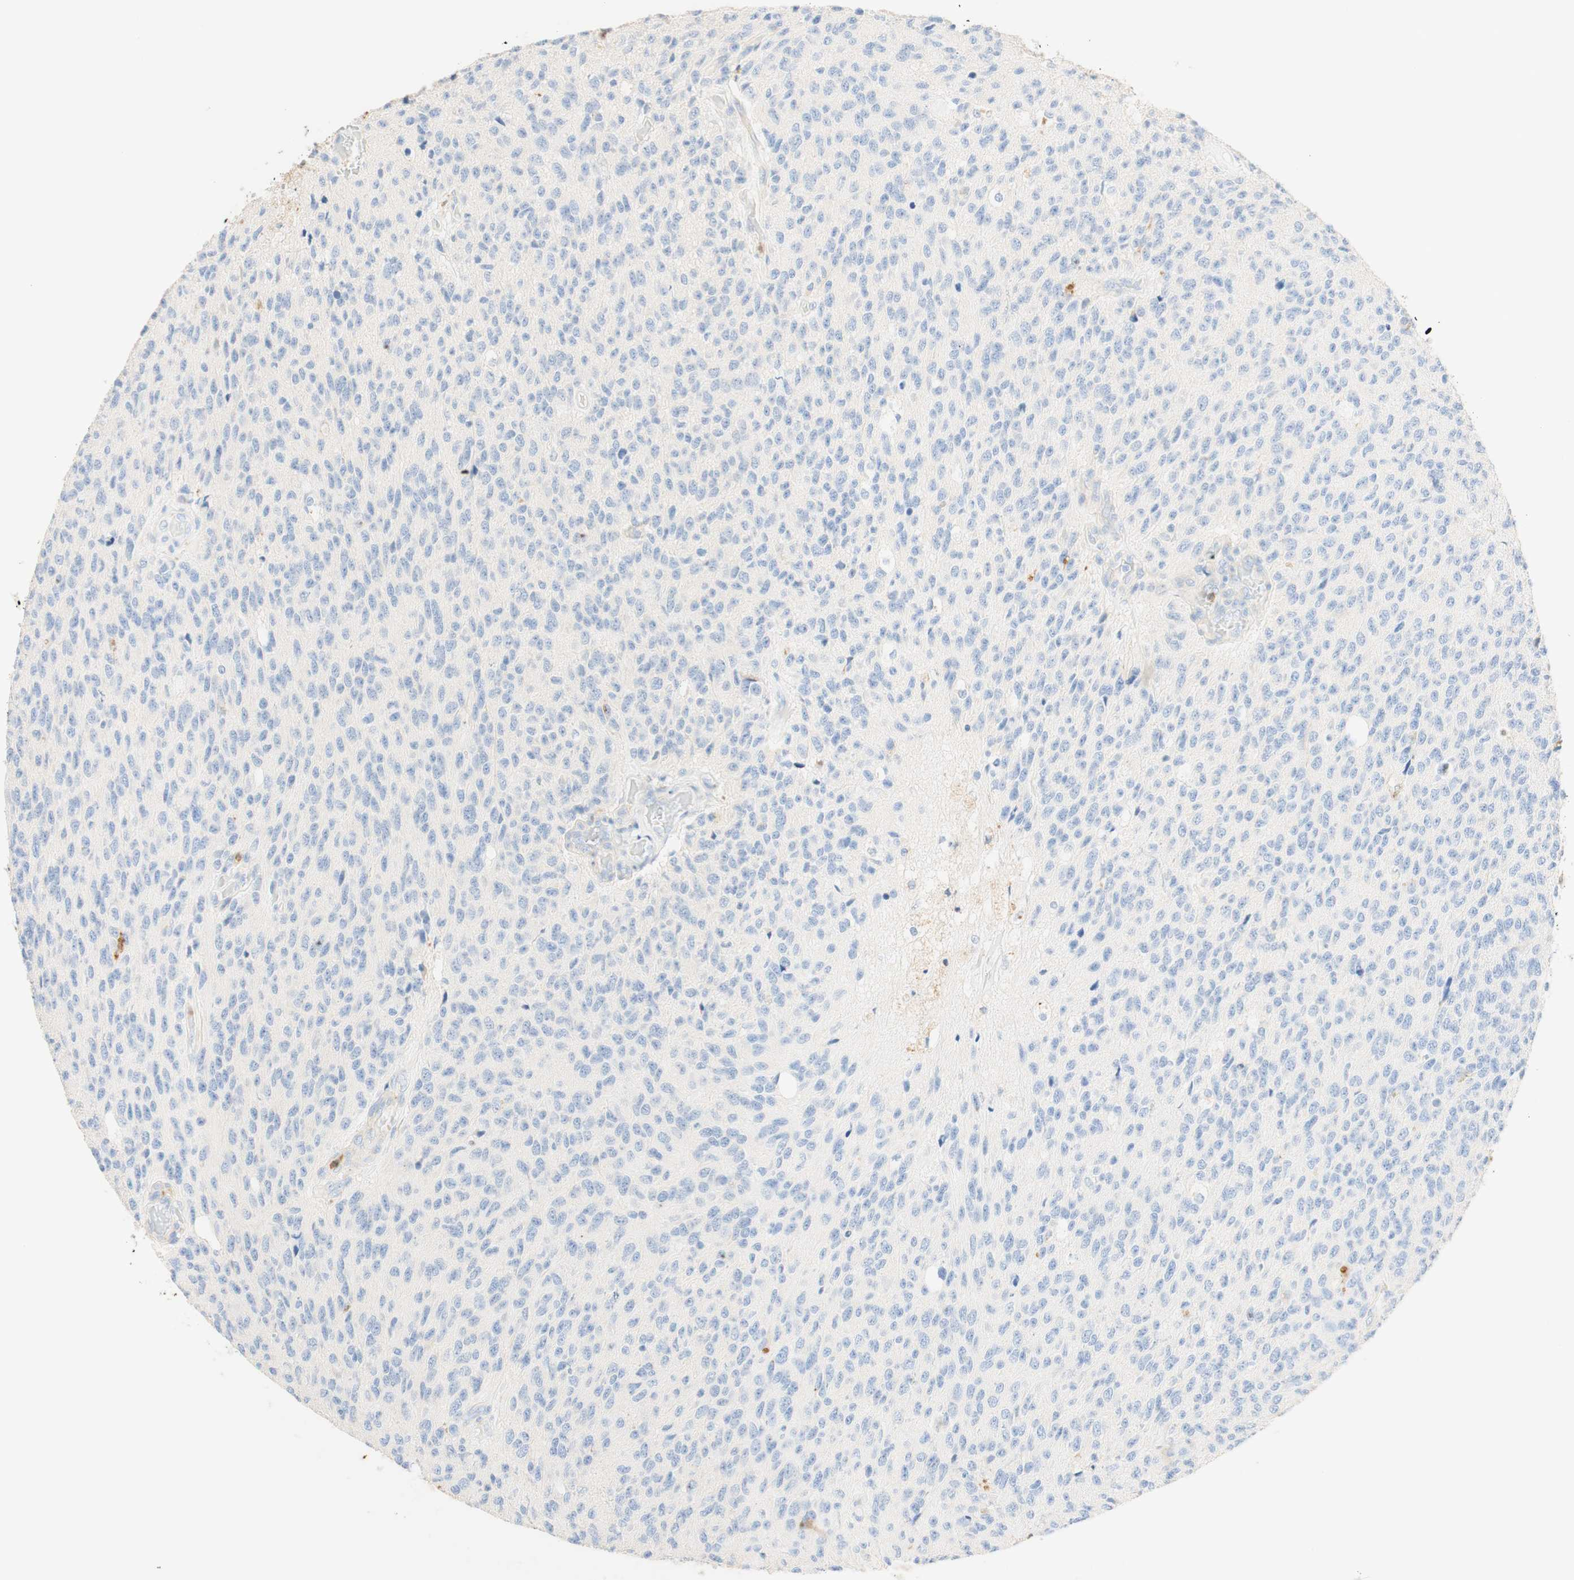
{"staining": {"intensity": "negative", "quantity": "none", "location": "none"}, "tissue": "glioma", "cell_type": "Tumor cells", "image_type": "cancer", "snomed": [{"axis": "morphology", "description": "Glioma, malignant, High grade"}, {"axis": "topography", "description": "pancreas cauda"}], "caption": "Immunohistochemistry image of malignant glioma (high-grade) stained for a protein (brown), which shows no positivity in tumor cells. (DAB (3,3'-diaminobenzidine) IHC visualized using brightfield microscopy, high magnification).", "gene": "CD63", "patient": {"sex": "male", "age": 60}}